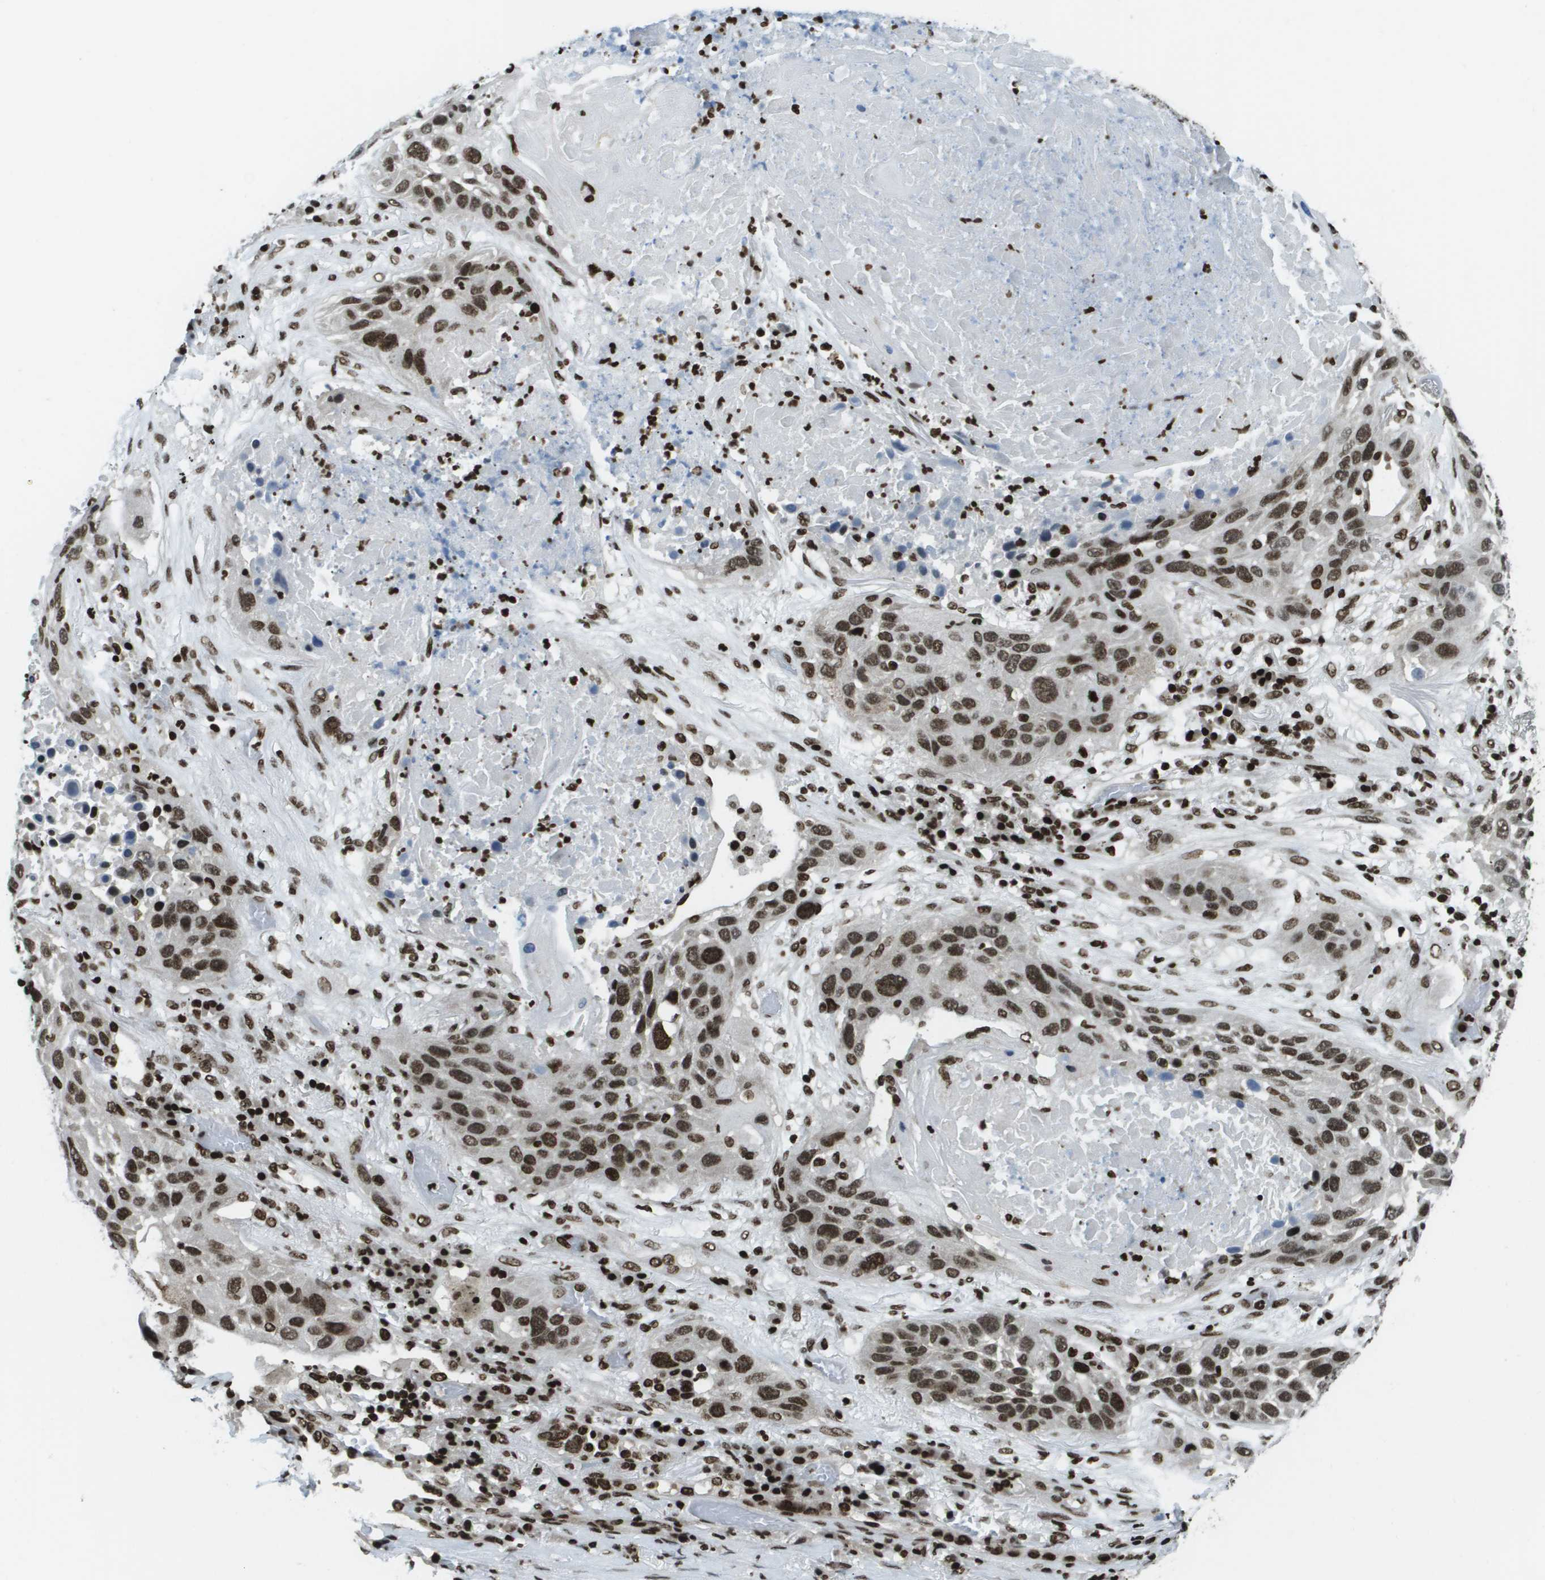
{"staining": {"intensity": "strong", "quantity": ">75%", "location": "nuclear"}, "tissue": "lung cancer", "cell_type": "Tumor cells", "image_type": "cancer", "snomed": [{"axis": "morphology", "description": "Squamous cell carcinoma, NOS"}, {"axis": "topography", "description": "Lung"}], "caption": "Immunohistochemical staining of lung squamous cell carcinoma exhibits strong nuclear protein expression in approximately >75% of tumor cells.", "gene": "GLYR1", "patient": {"sex": "male", "age": 57}}